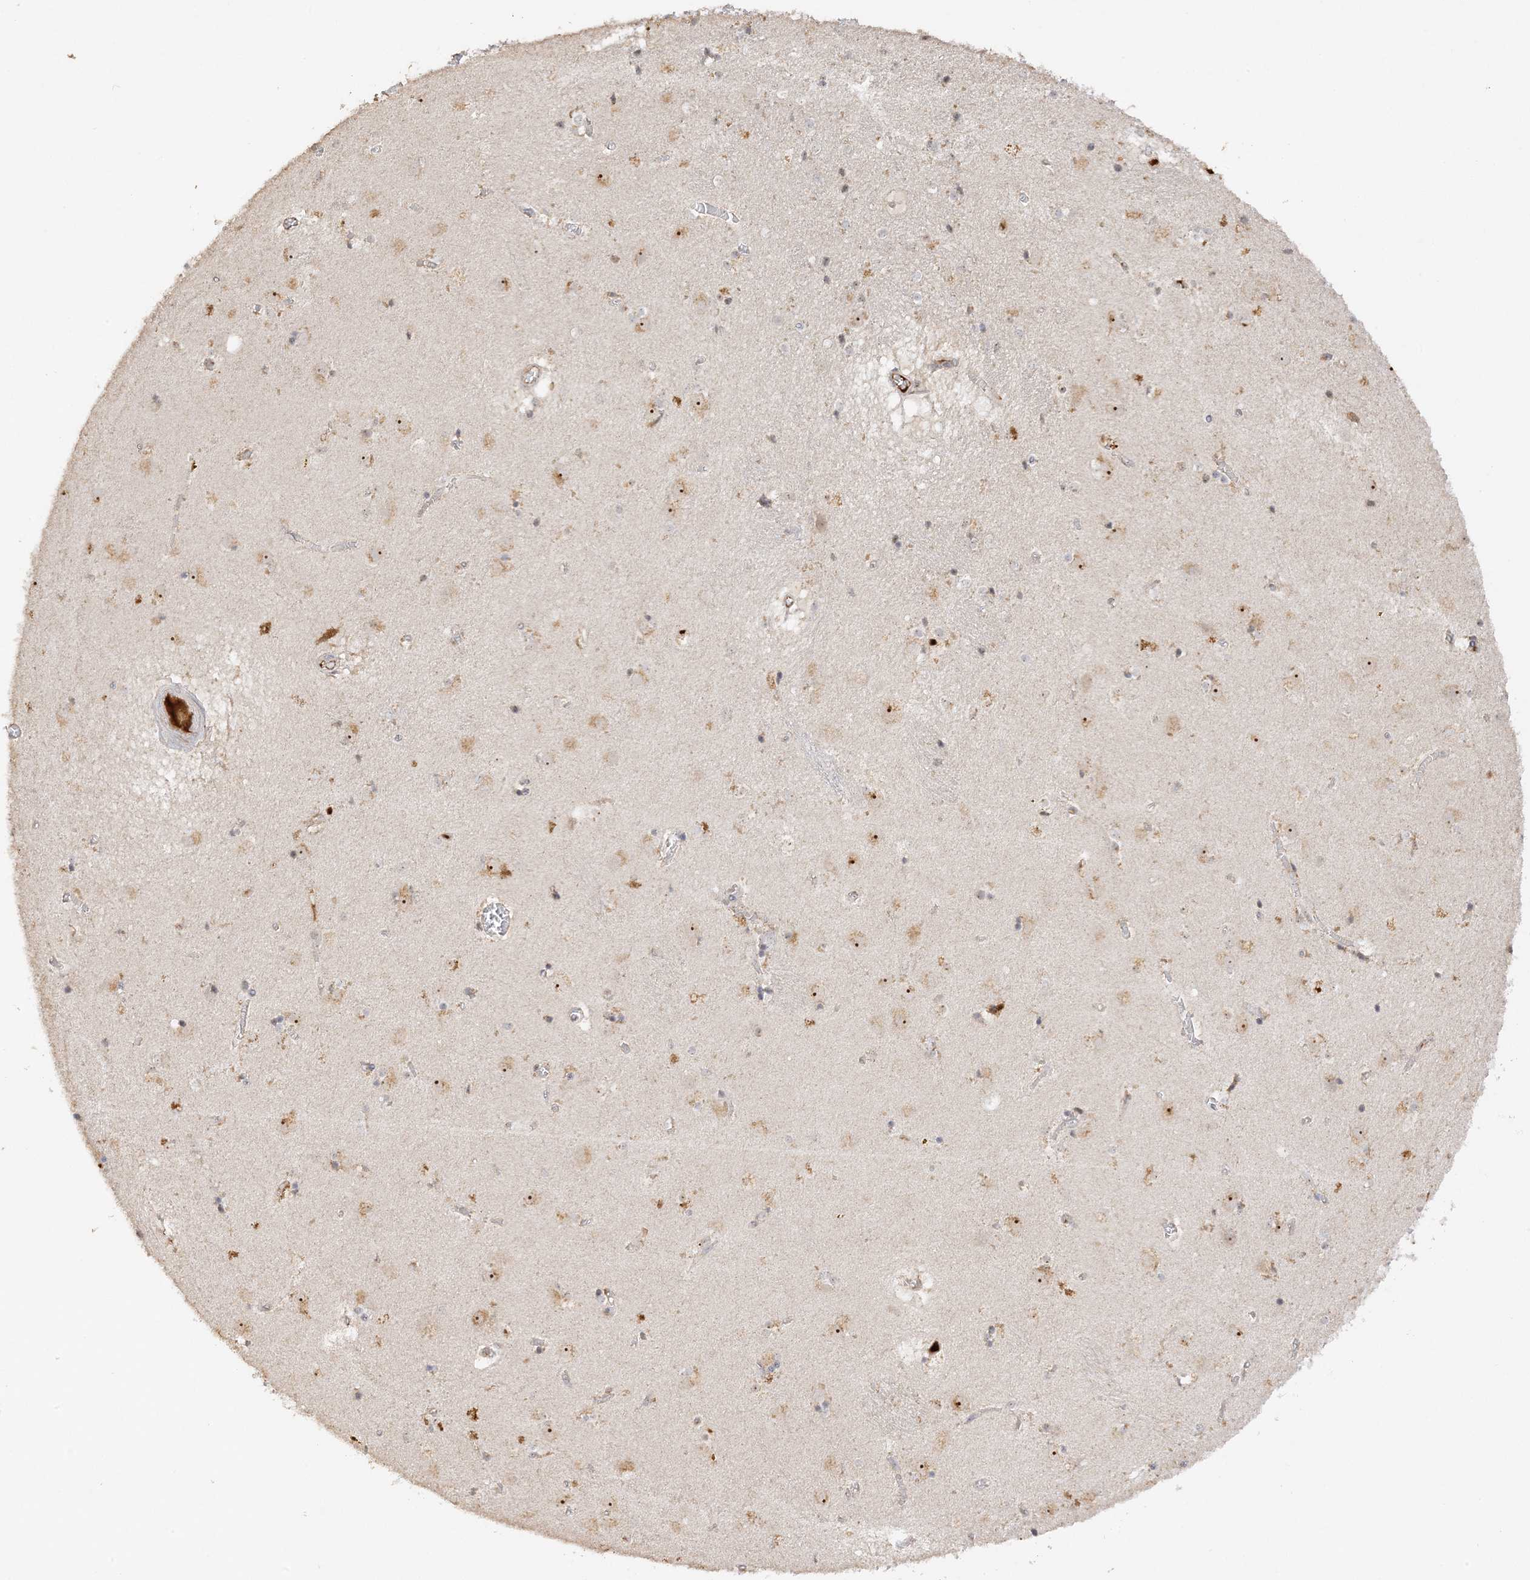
{"staining": {"intensity": "negative", "quantity": "none", "location": "none"}, "tissue": "caudate", "cell_type": "Glial cells", "image_type": "normal", "snomed": [{"axis": "morphology", "description": "Normal tissue, NOS"}, {"axis": "topography", "description": "Lateral ventricle wall"}], "caption": "IHC of benign caudate shows no positivity in glial cells.", "gene": "DDX18", "patient": {"sex": "male", "age": 70}}